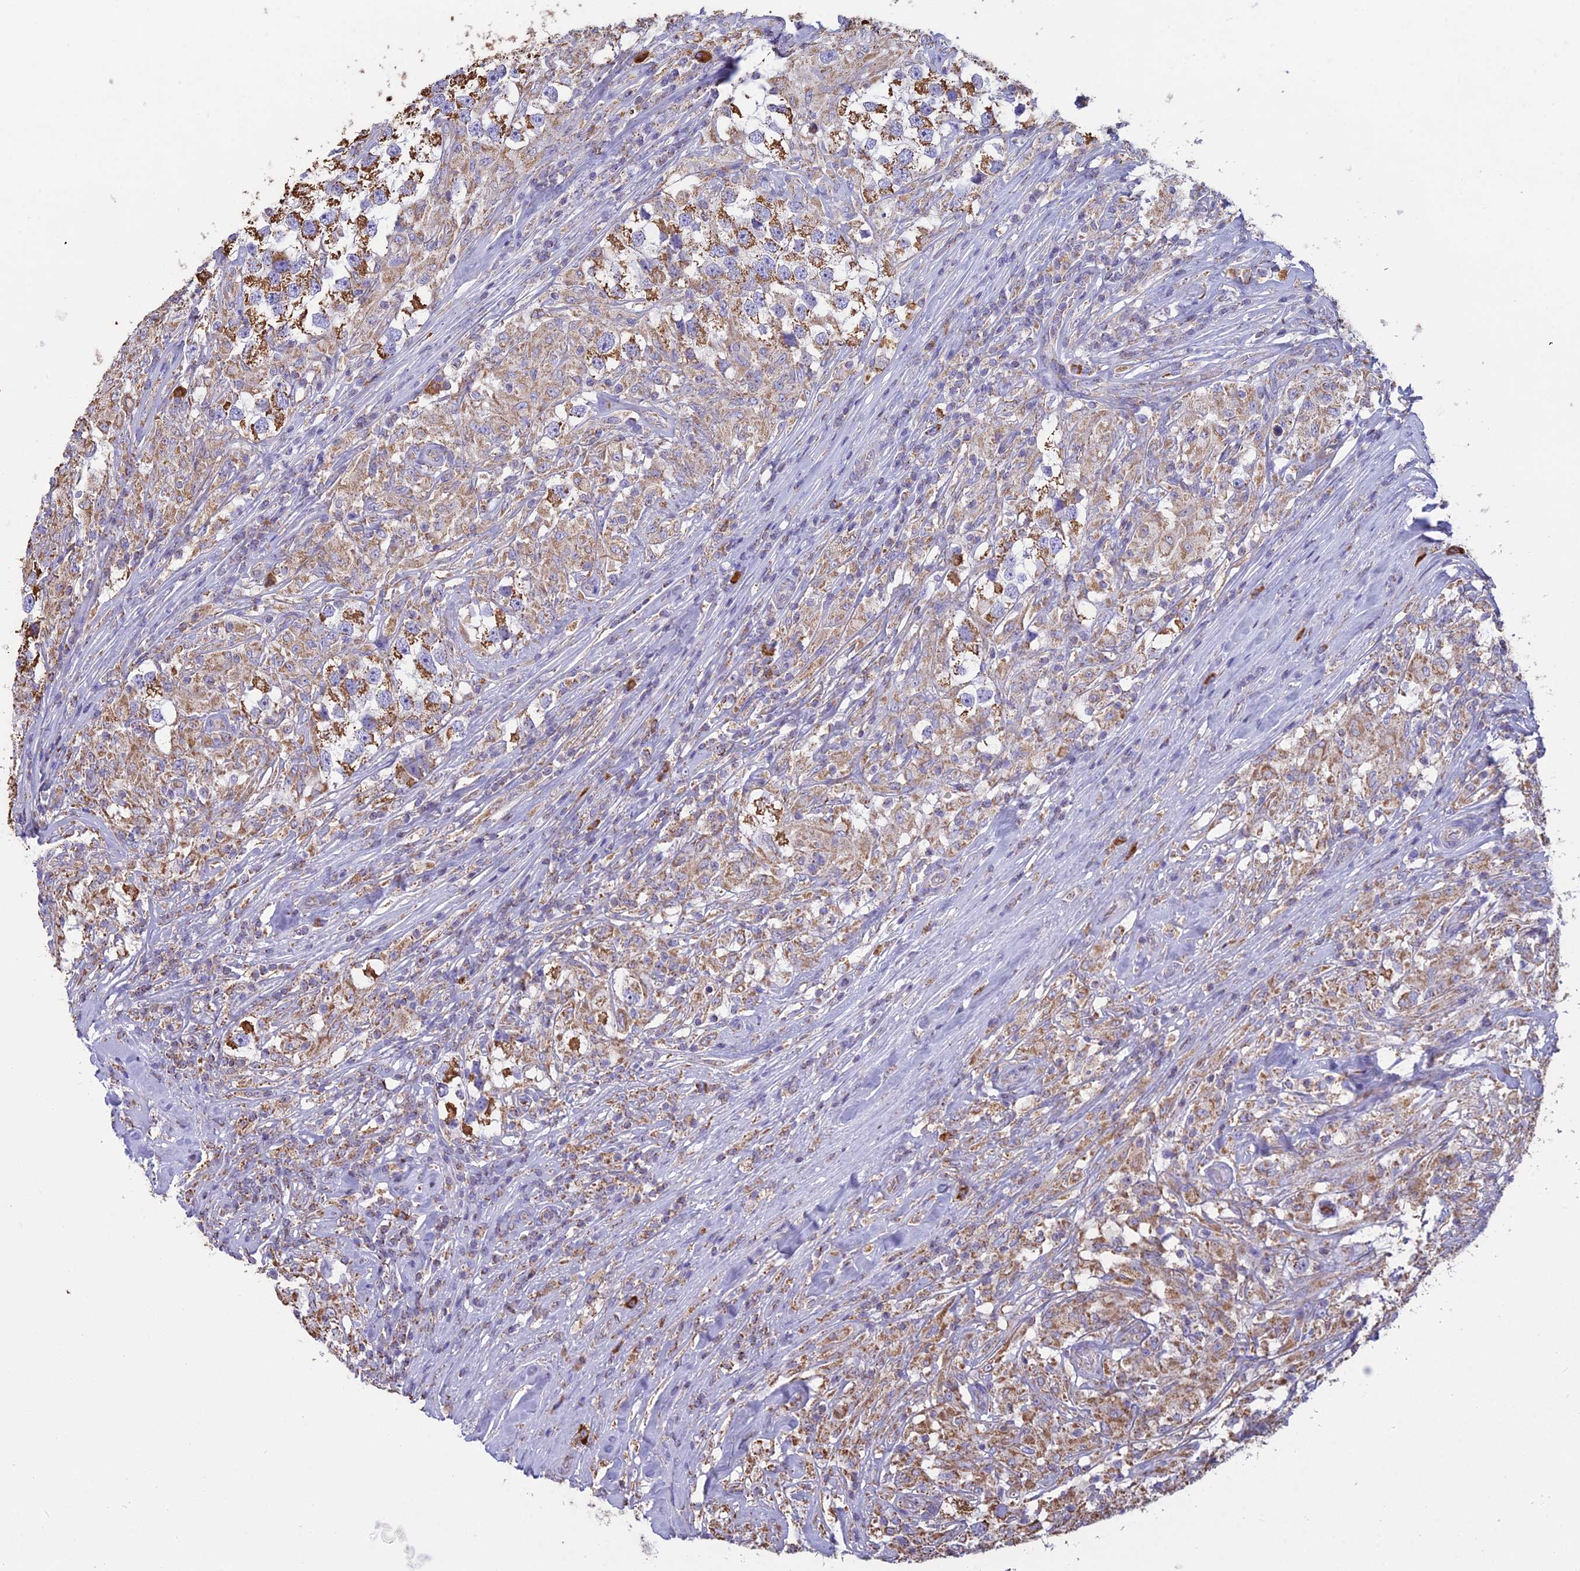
{"staining": {"intensity": "moderate", "quantity": ">75%", "location": "cytoplasmic/membranous"}, "tissue": "testis cancer", "cell_type": "Tumor cells", "image_type": "cancer", "snomed": [{"axis": "morphology", "description": "Seminoma, NOS"}, {"axis": "topography", "description": "Testis"}], "caption": "This image shows testis cancer (seminoma) stained with immunohistochemistry to label a protein in brown. The cytoplasmic/membranous of tumor cells show moderate positivity for the protein. Nuclei are counter-stained blue.", "gene": "OR2W3", "patient": {"sex": "male", "age": 46}}